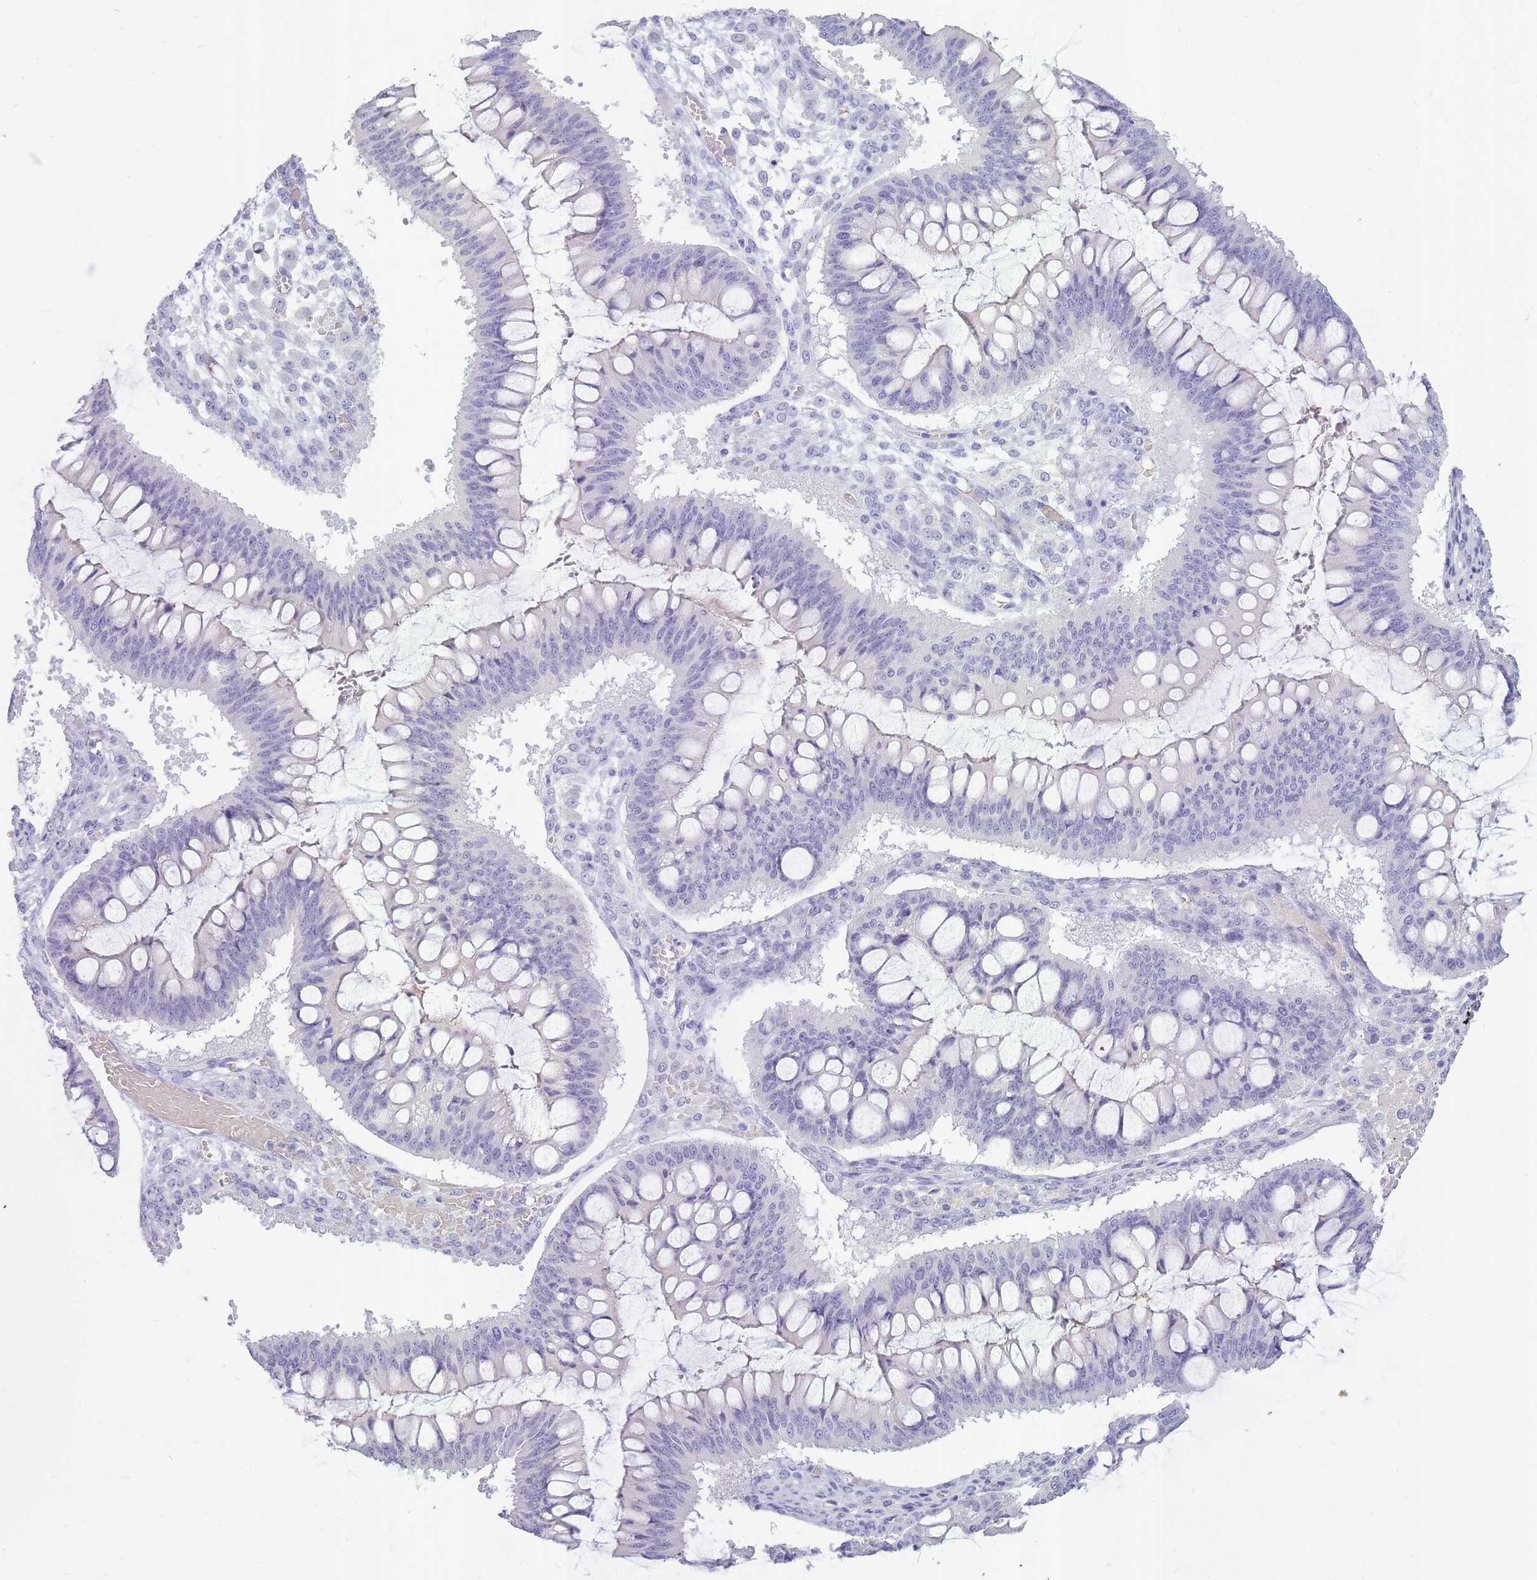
{"staining": {"intensity": "negative", "quantity": "none", "location": "none"}, "tissue": "ovarian cancer", "cell_type": "Tumor cells", "image_type": "cancer", "snomed": [{"axis": "morphology", "description": "Cystadenocarcinoma, mucinous, NOS"}, {"axis": "topography", "description": "Ovary"}], "caption": "Protein analysis of ovarian mucinous cystadenocarcinoma shows no significant expression in tumor cells.", "gene": "INS", "patient": {"sex": "female", "age": 73}}